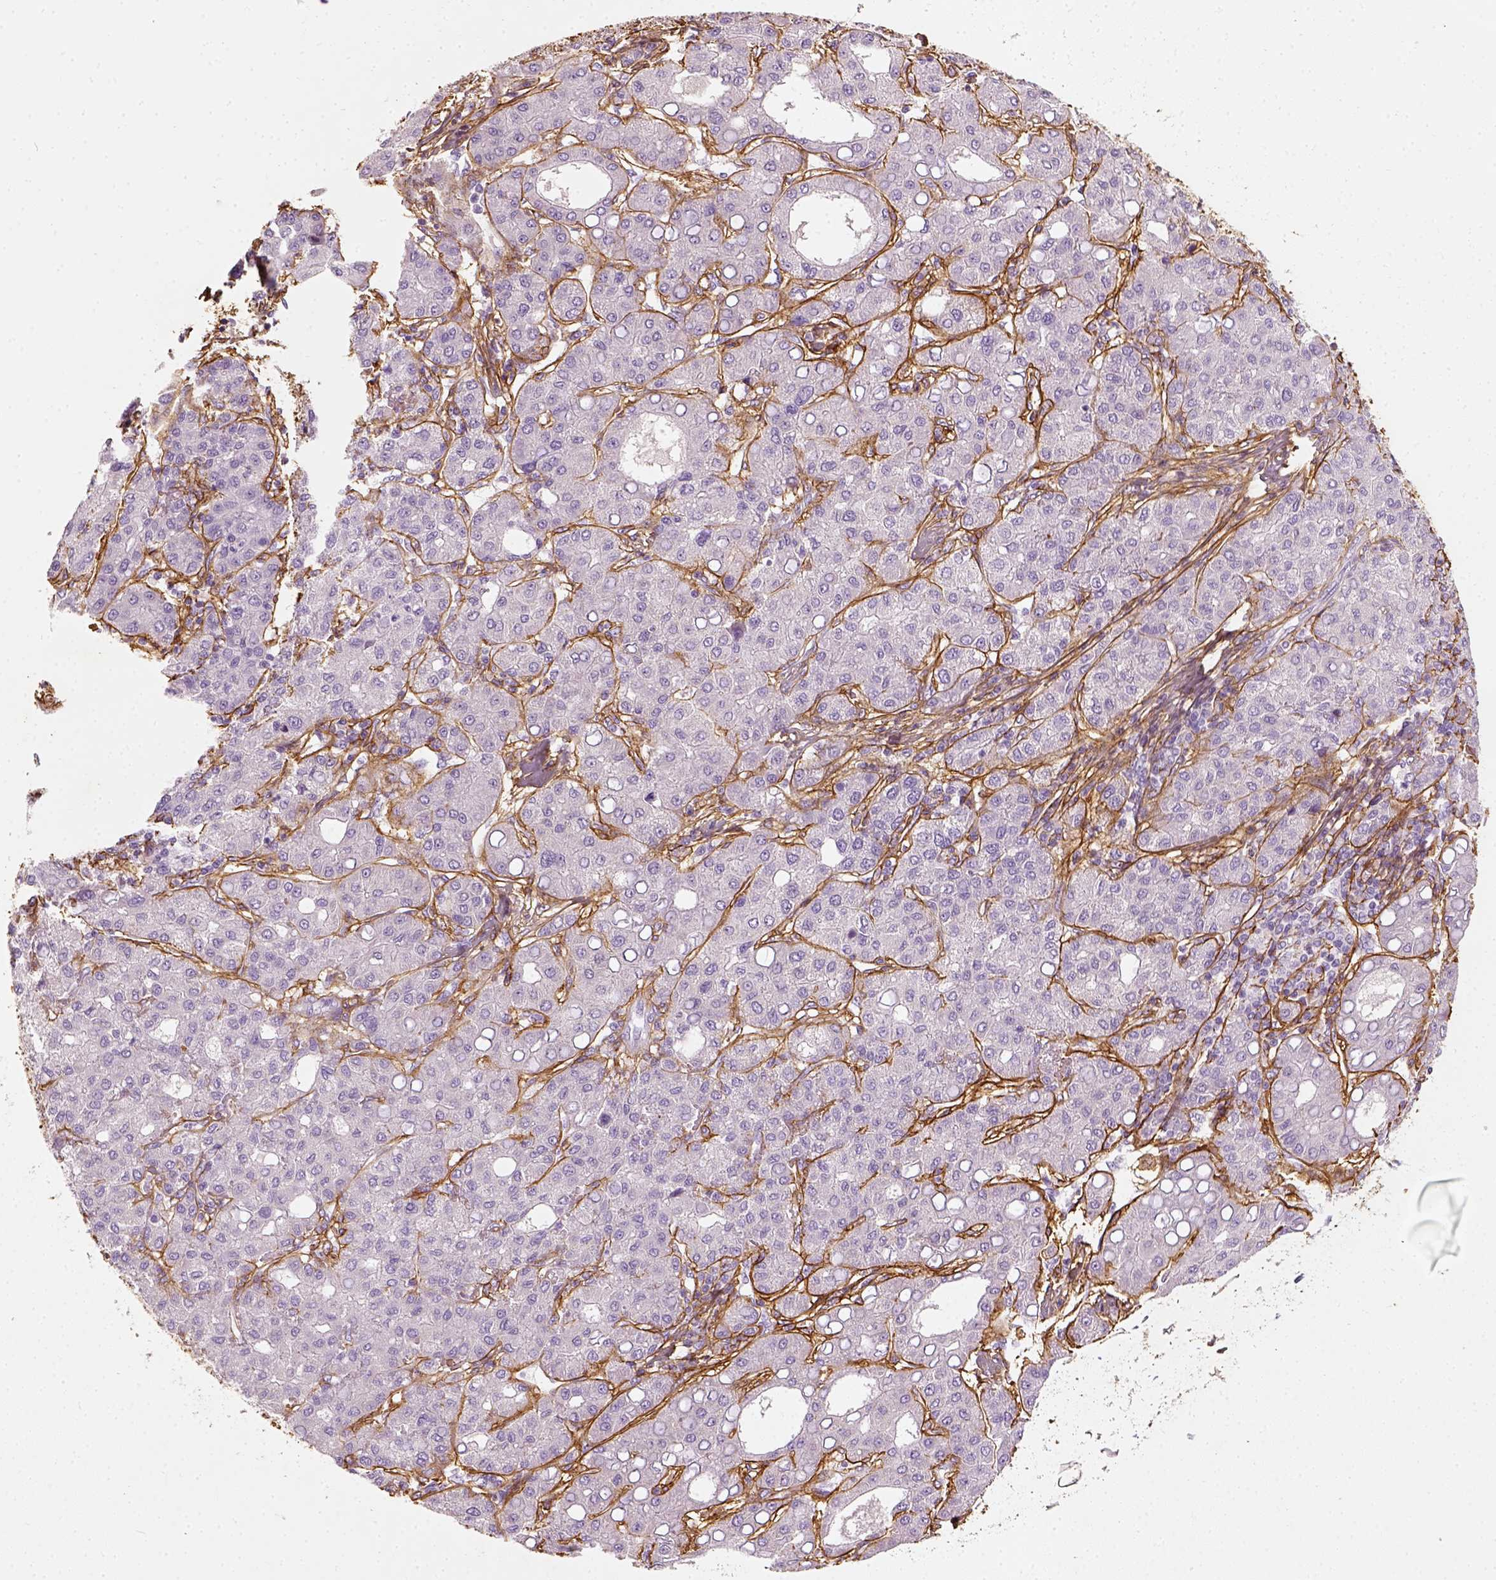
{"staining": {"intensity": "negative", "quantity": "none", "location": "none"}, "tissue": "liver cancer", "cell_type": "Tumor cells", "image_type": "cancer", "snomed": [{"axis": "morphology", "description": "Carcinoma, Hepatocellular, NOS"}, {"axis": "topography", "description": "Liver"}], "caption": "Immunohistochemistry (IHC) of human liver cancer reveals no staining in tumor cells.", "gene": "COL6A2", "patient": {"sex": "male", "age": 65}}